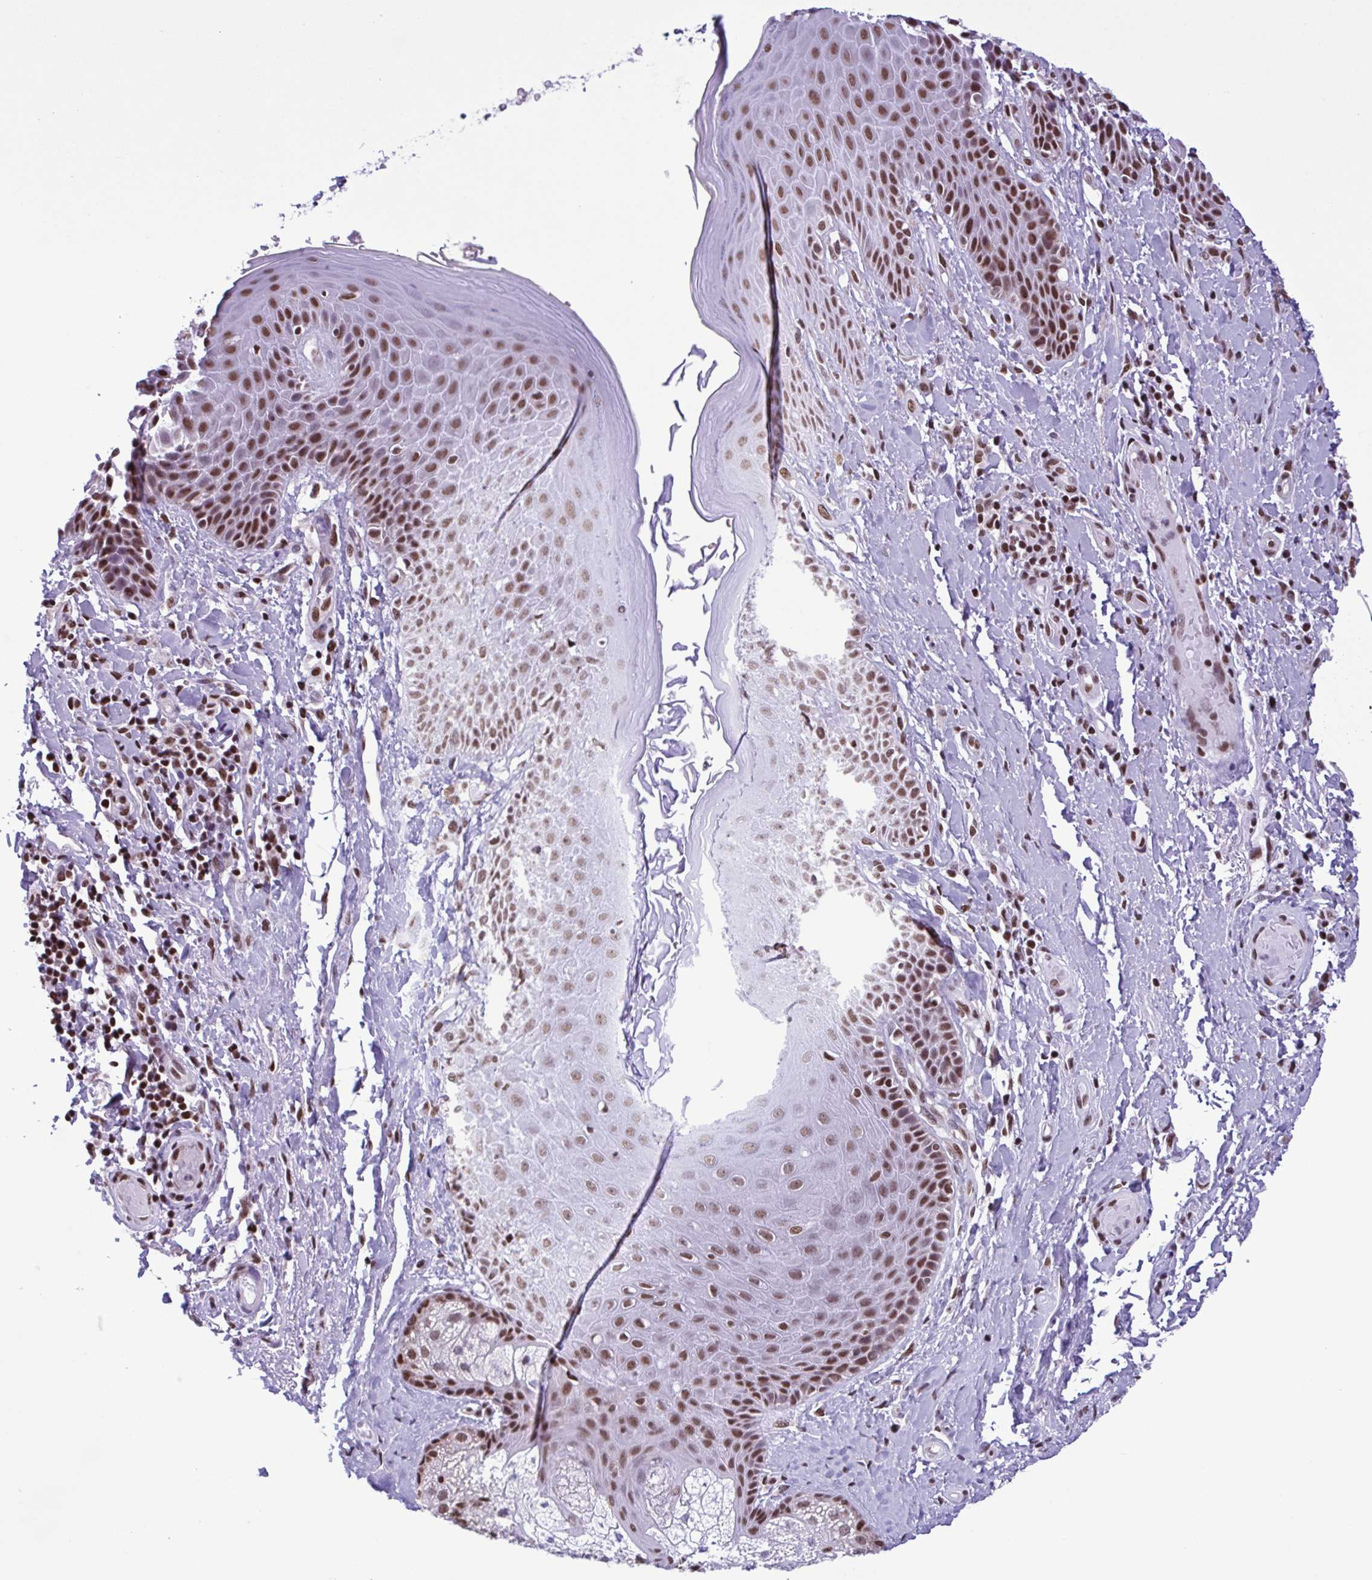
{"staining": {"intensity": "moderate", "quantity": "25%-75%", "location": "nuclear"}, "tissue": "skin", "cell_type": "Epidermal cells", "image_type": "normal", "snomed": [{"axis": "morphology", "description": "Normal tissue, NOS"}, {"axis": "topography", "description": "Anal"}, {"axis": "topography", "description": "Peripheral nerve tissue"}], "caption": "This photomicrograph shows IHC staining of normal human skin, with medium moderate nuclear expression in about 25%-75% of epidermal cells.", "gene": "TIMM21", "patient": {"sex": "male", "age": 51}}